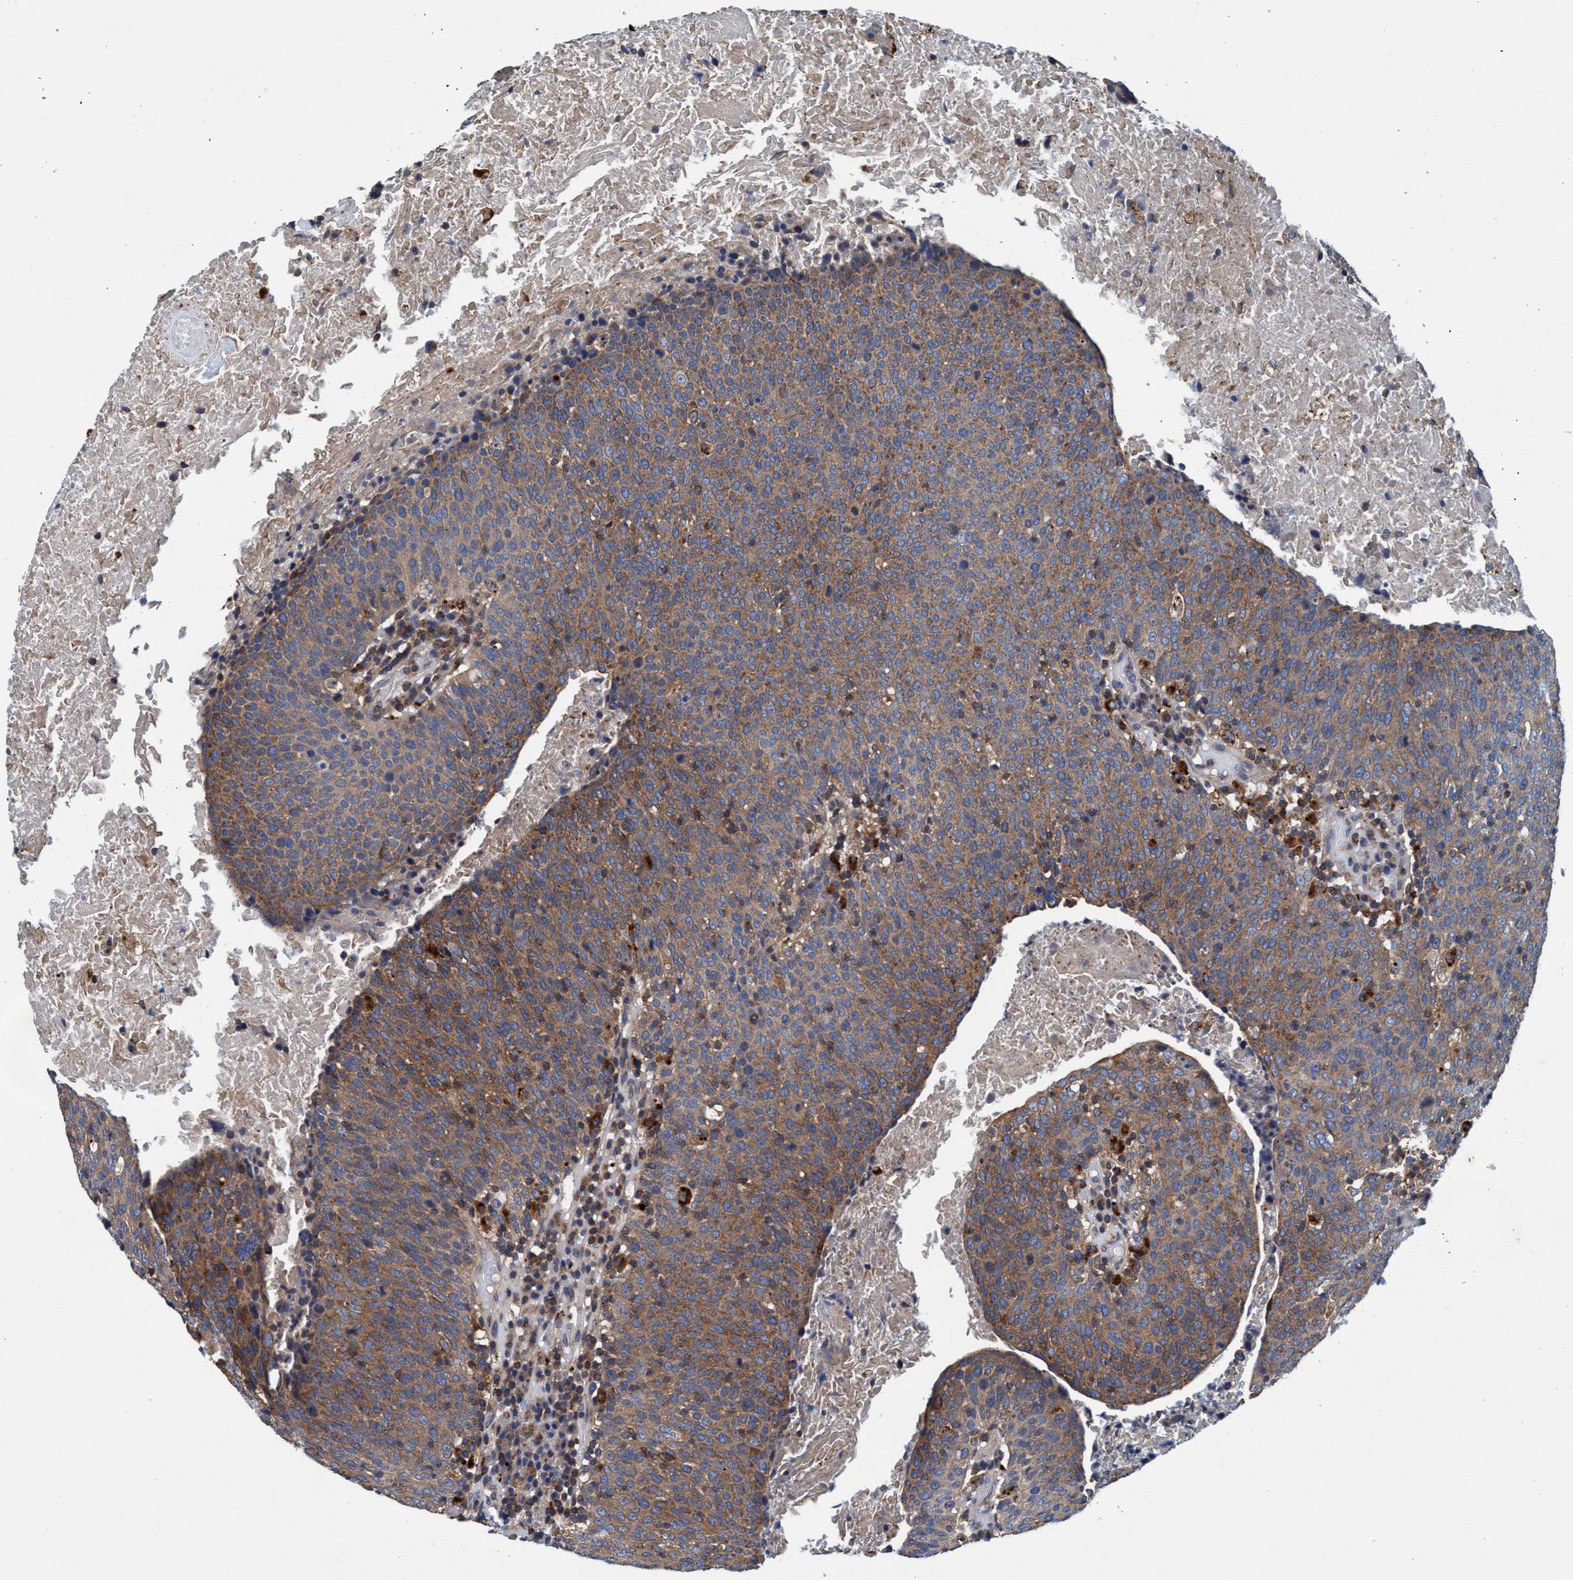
{"staining": {"intensity": "moderate", "quantity": ">75%", "location": "cytoplasmic/membranous"}, "tissue": "head and neck cancer", "cell_type": "Tumor cells", "image_type": "cancer", "snomed": [{"axis": "morphology", "description": "Squamous cell carcinoma, NOS"}, {"axis": "morphology", "description": "Squamous cell carcinoma, metastatic, NOS"}, {"axis": "topography", "description": "Lymph node"}, {"axis": "topography", "description": "Head-Neck"}], "caption": "Human squamous cell carcinoma (head and neck) stained for a protein (brown) displays moderate cytoplasmic/membranous positive positivity in about >75% of tumor cells.", "gene": "ENDOG", "patient": {"sex": "male", "age": 62}}